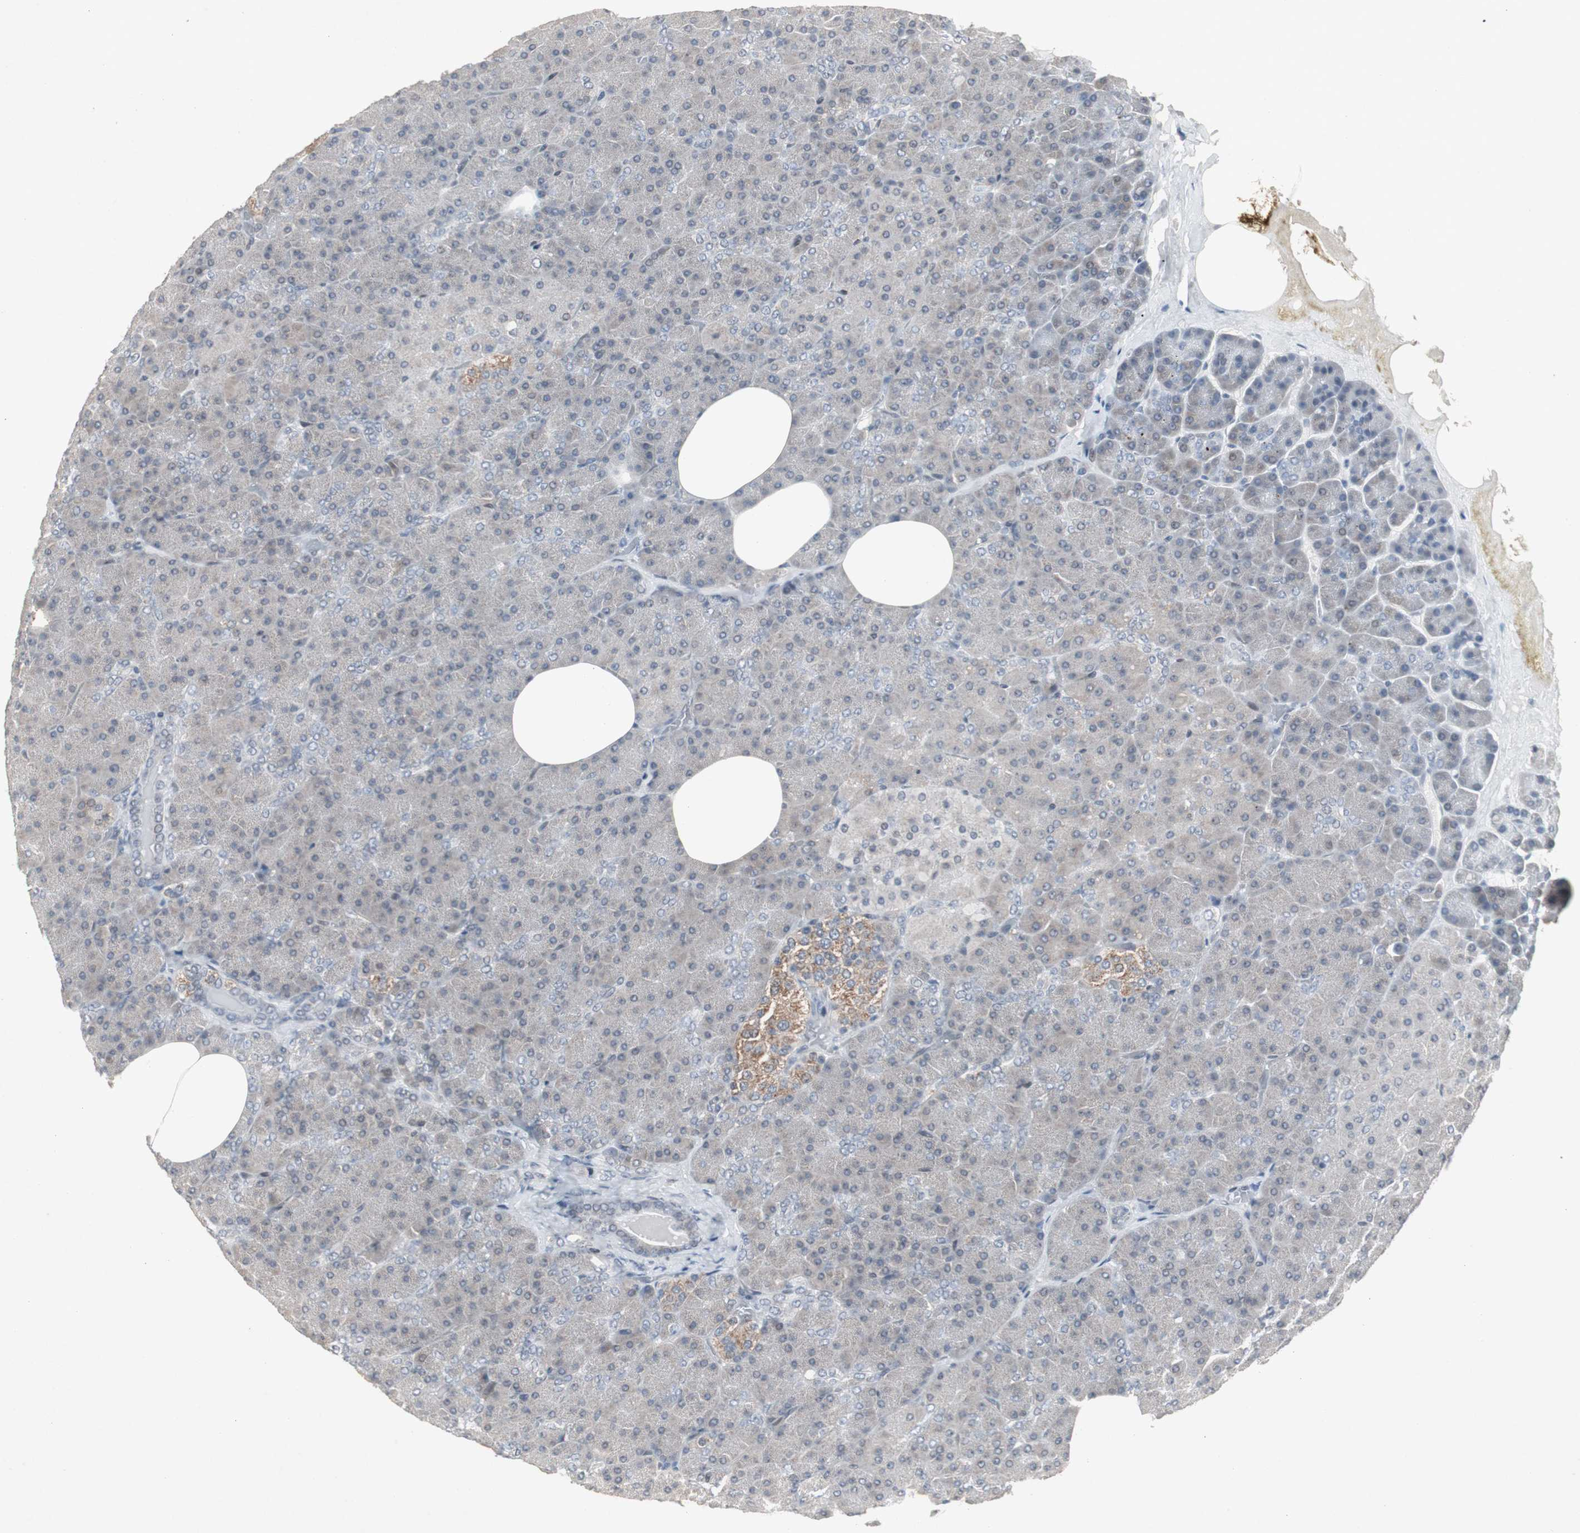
{"staining": {"intensity": "negative", "quantity": "none", "location": "none"}, "tissue": "pancreas", "cell_type": "Exocrine glandular cells", "image_type": "normal", "snomed": [{"axis": "morphology", "description": "Normal tissue, NOS"}, {"axis": "topography", "description": "Pancreas"}], "caption": "IHC of benign human pancreas reveals no expression in exocrine glandular cells. Nuclei are stained in blue.", "gene": "ZNF396", "patient": {"sex": "female", "age": 35}}